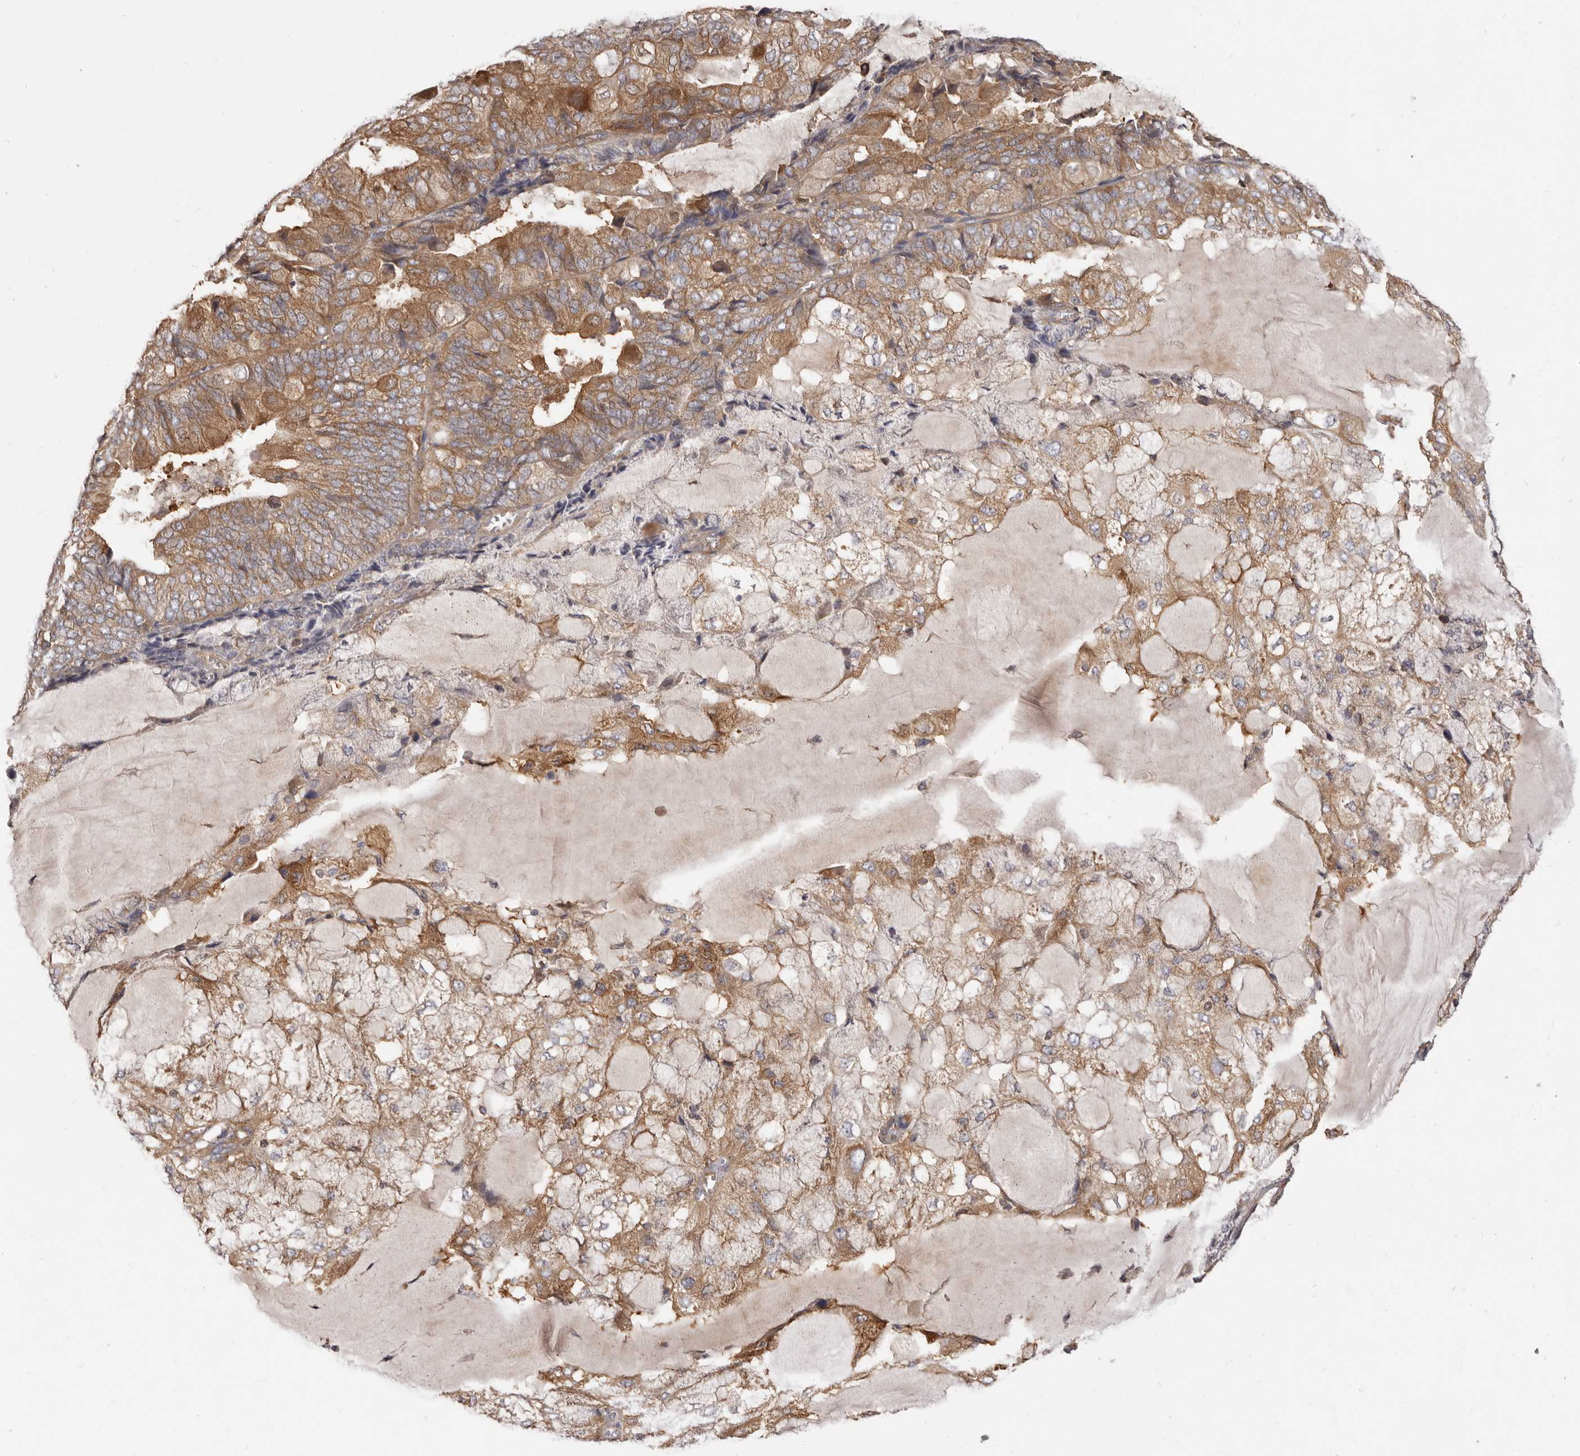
{"staining": {"intensity": "moderate", "quantity": ">75%", "location": "cytoplasmic/membranous"}, "tissue": "endometrial cancer", "cell_type": "Tumor cells", "image_type": "cancer", "snomed": [{"axis": "morphology", "description": "Adenocarcinoma, NOS"}, {"axis": "topography", "description": "Endometrium"}], "caption": "About >75% of tumor cells in human adenocarcinoma (endometrial) display moderate cytoplasmic/membranous protein expression as visualized by brown immunohistochemical staining.", "gene": "ADAMTS20", "patient": {"sex": "female", "age": 81}}